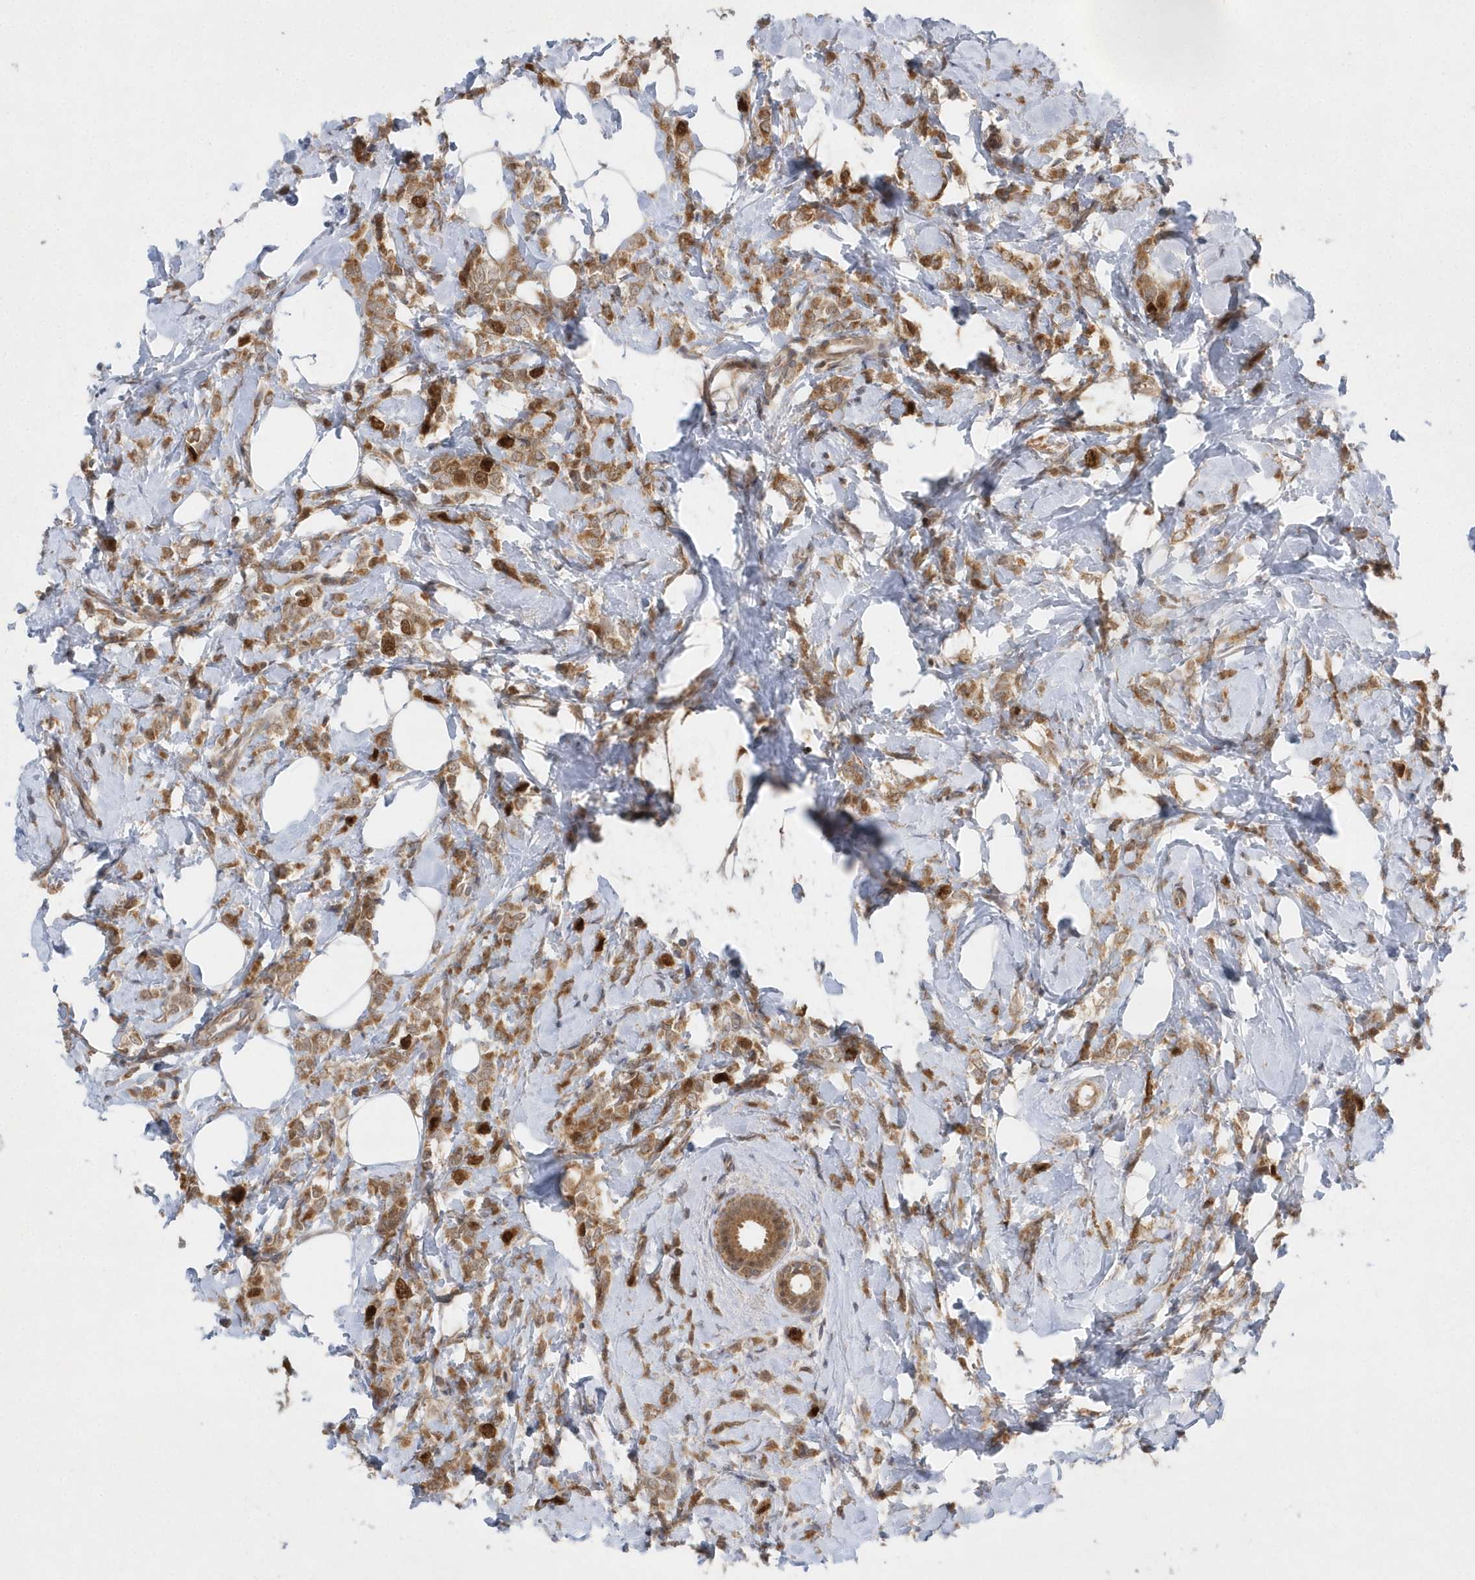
{"staining": {"intensity": "moderate", "quantity": ">75%", "location": "cytoplasmic/membranous,nuclear"}, "tissue": "breast cancer", "cell_type": "Tumor cells", "image_type": "cancer", "snomed": [{"axis": "morphology", "description": "Lobular carcinoma"}, {"axis": "topography", "description": "Breast"}], "caption": "Lobular carcinoma (breast) stained with a protein marker shows moderate staining in tumor cells.", "gene": "MXI1", "patient": {"sex": "female", "age": 47}}